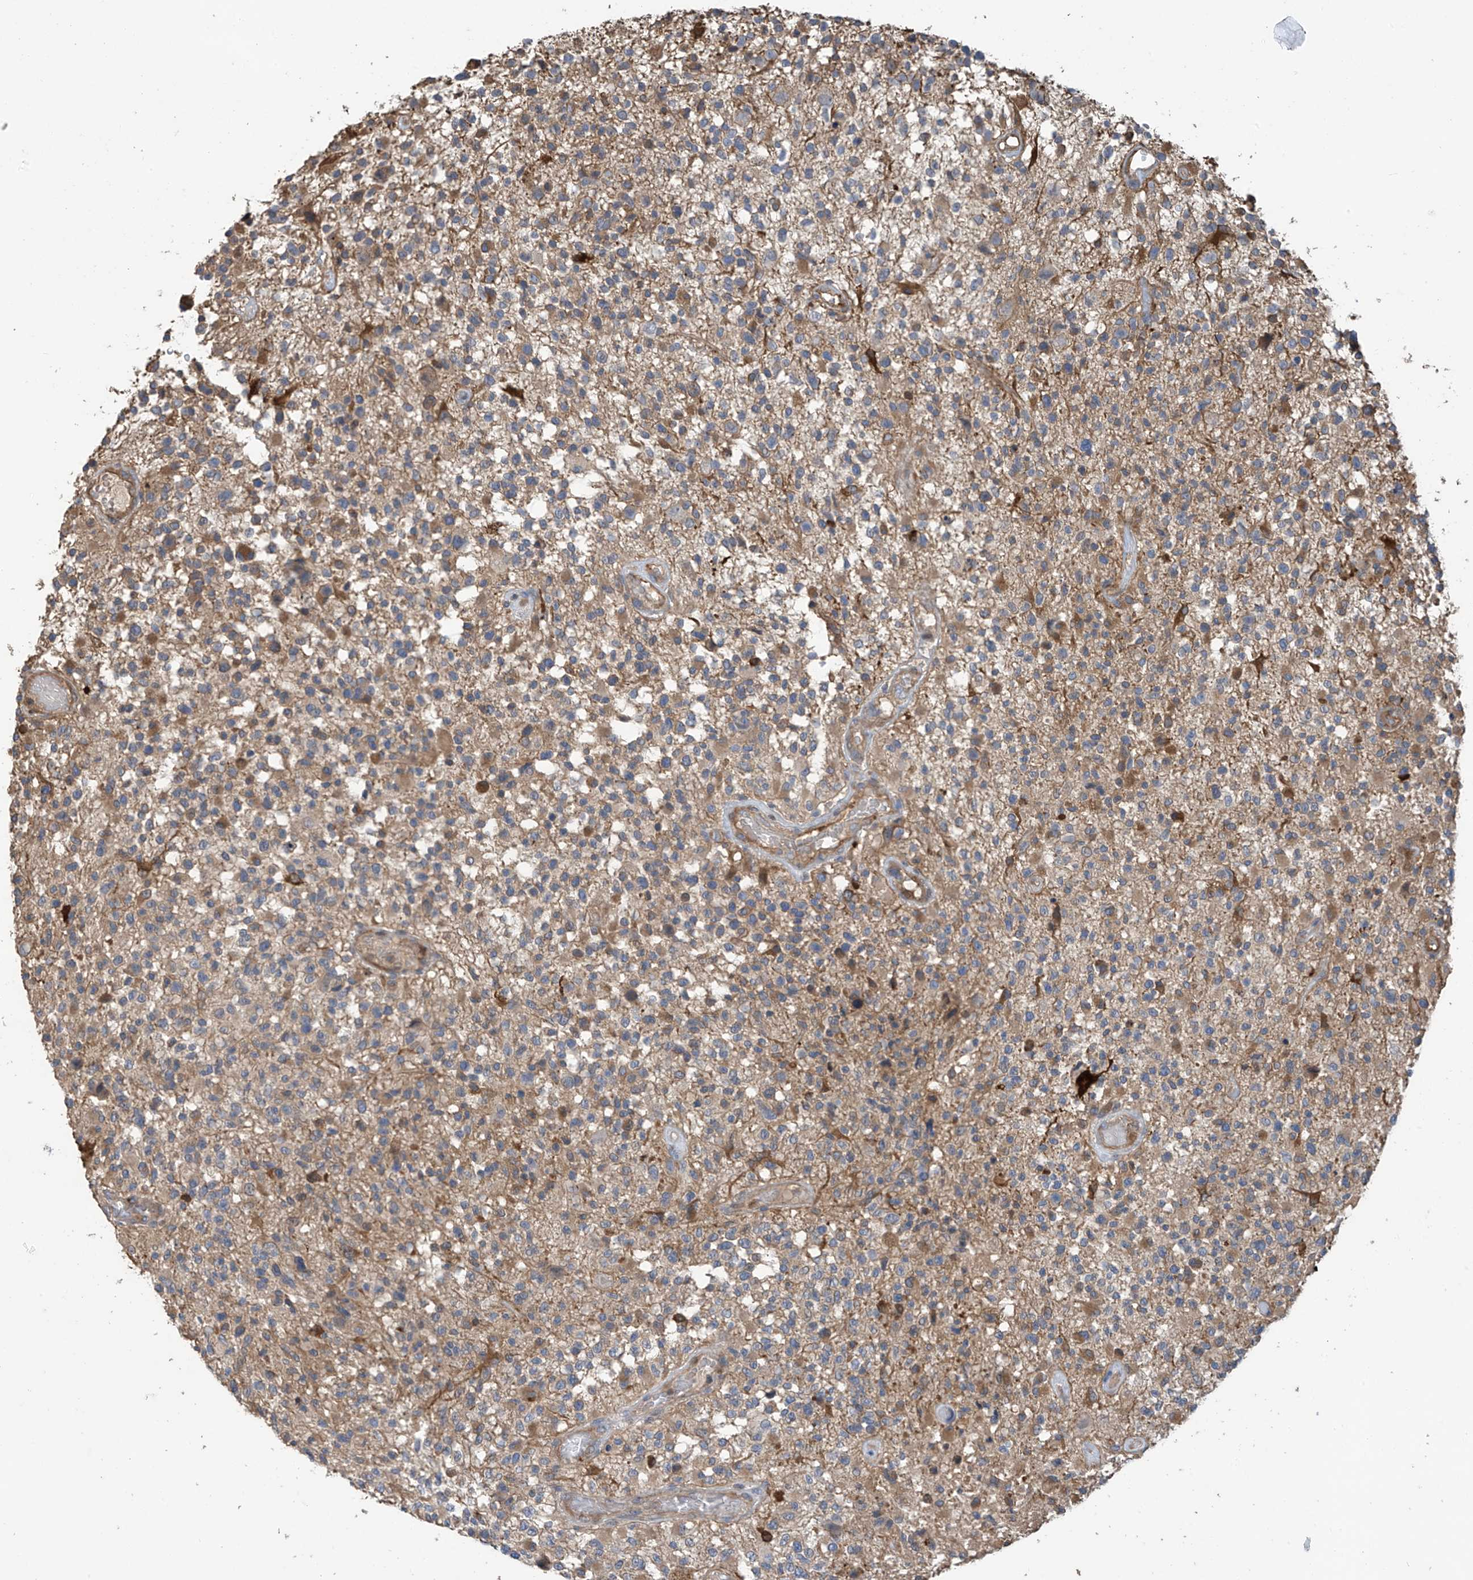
{"staining": {"intensity": "weak", "quantity": "25%-75%", "location": "cytoplasmic/membranous"}, "tissue": "glioma", "cell_type": "Tumor cells", "image_type": "cancer", "snomed": [{"axis": "morphology", "description": "Glioma, malignant, High grade"}, {"axis": "morphology", "description": "Glioblastoma, NOS"}, {"axis": "topography", "description": "Brain"}], "caption": "Immunohistochemical staining of glioblastoma reveals low levels of weak cytoplasmic/membranous protein staining in about 25%-75% of tumor cells.", "gene": "PHACTR4", "patient": {"sex": "male", "age": 60}}